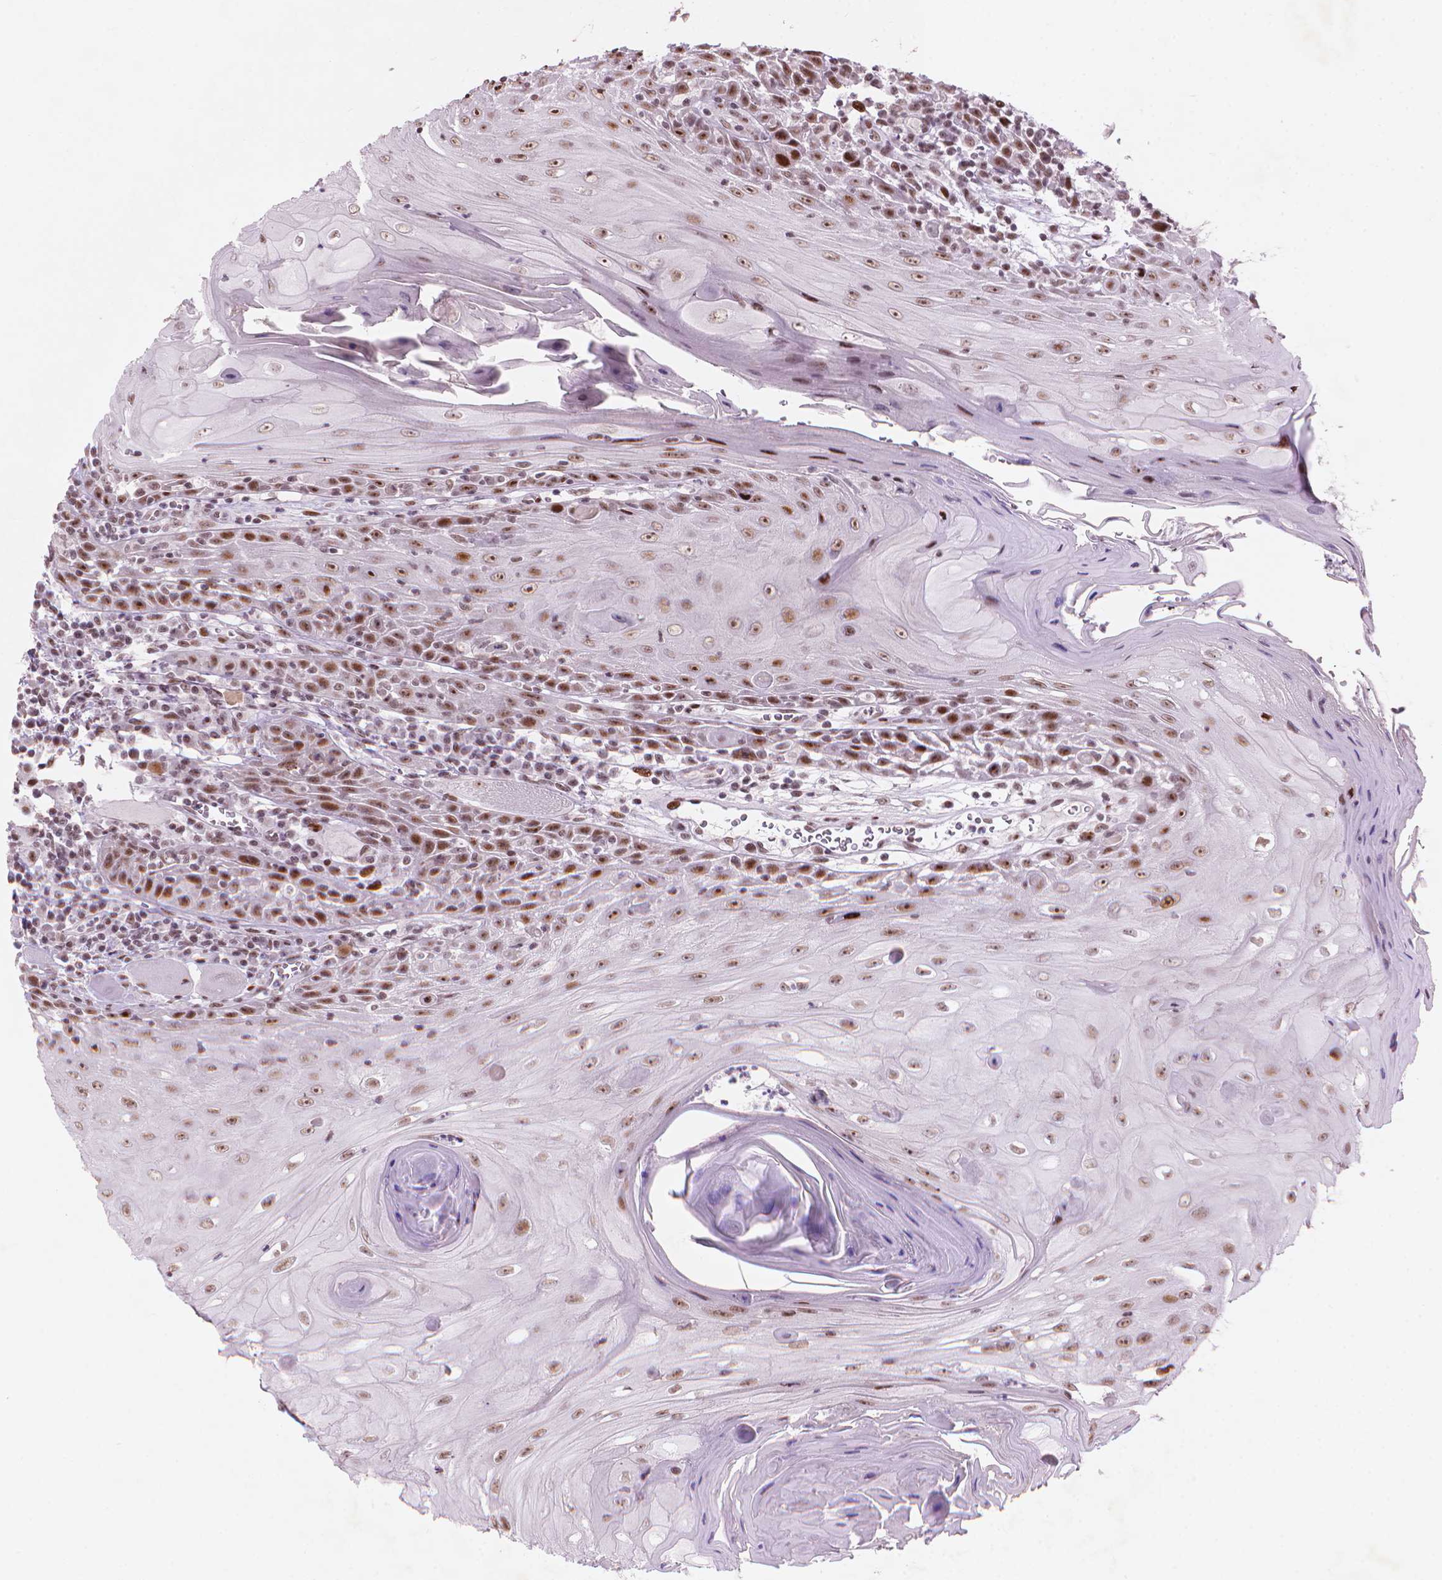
{"staining": {"intensity": "moderate", "quantity": ">75%", "location": "nuclear"}, "tissue": "head and neck cancer", "cell_type": "Tumor cells", "image_type": "cancer", "snomed": [{"axis": "morphology", "description": "Normal tissue, NOS"}, {"axis": "morphology", "description": "Squamous cell carcinoma, NOS"}, {"axis": "topography", "description": "Oral tissue"}, {"axis": "topography", "description": "Head-Neck"}], "caption": "Immunohistochemistry staining of head and neck cancer (squamous cell carcinoma), which demonstrates medium levels of moderate nuclear expression in about >75% of tumor cells indicating moderate nuclear protein expression. The staining was performed using DAB (brown) for protein detection and nuclei were counterstained in hematoxylin (blue).", "gene": "HES7", "patient": {"sex": "male", "age": 52}}